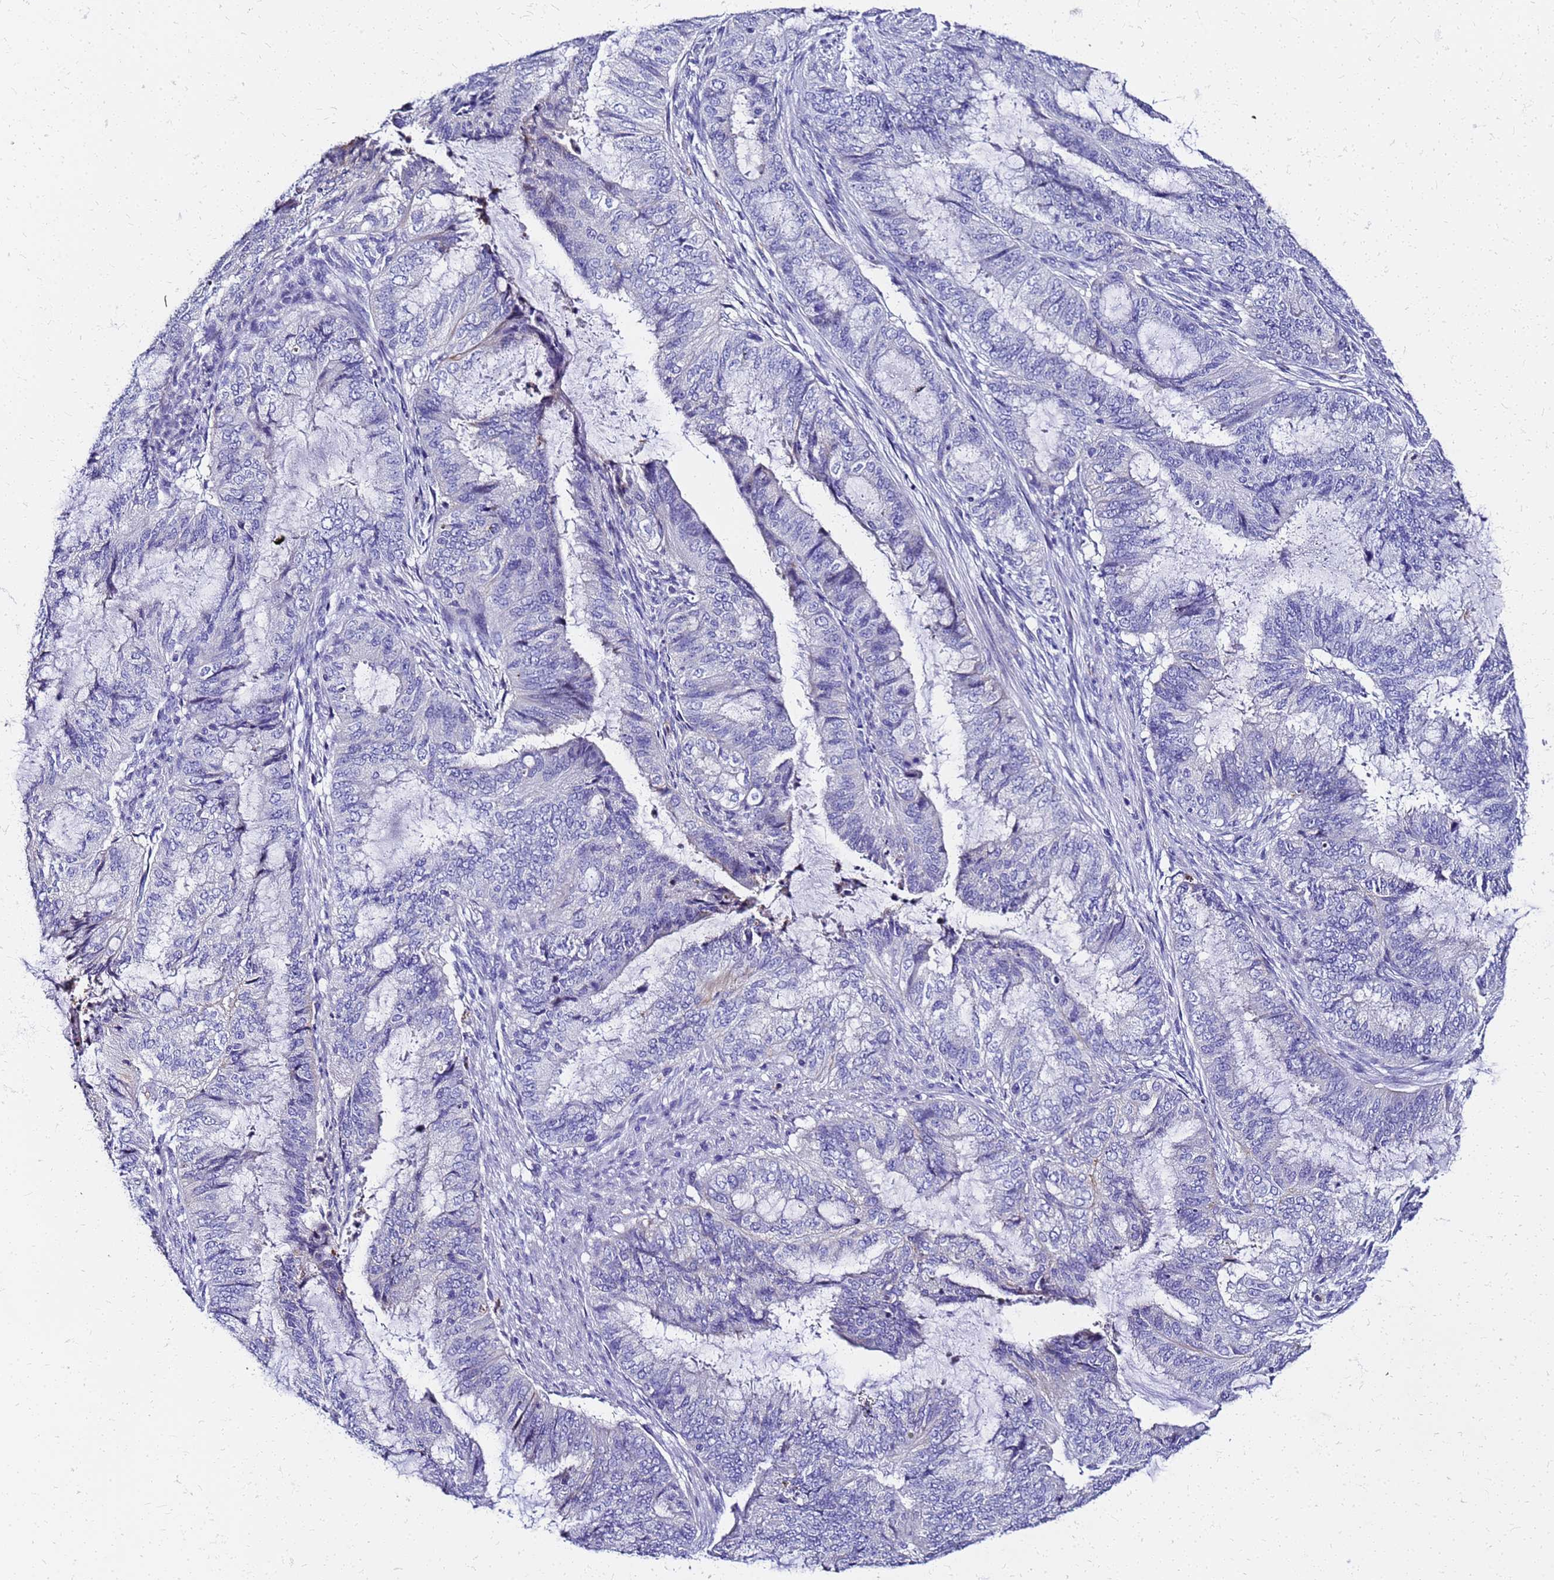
{"staining": {"intensity": "negative", "quantity": "none", "location": "none"}, "tissue": "endometrial cancer", "cell_type": "Tumor cells", "image_type": "cancer", "snomed": [{"axis": "morphology", "description": "Adenocarcinoma, NOS"}, {"axis": "topography", "description": "Endometrium"}], "caption": "Tumor cells are negative for protein expression in human endometrial cancer (adenocarcinoma).", "gene": "SMIM21", "patient": {"sex": "female", "age": 51}}